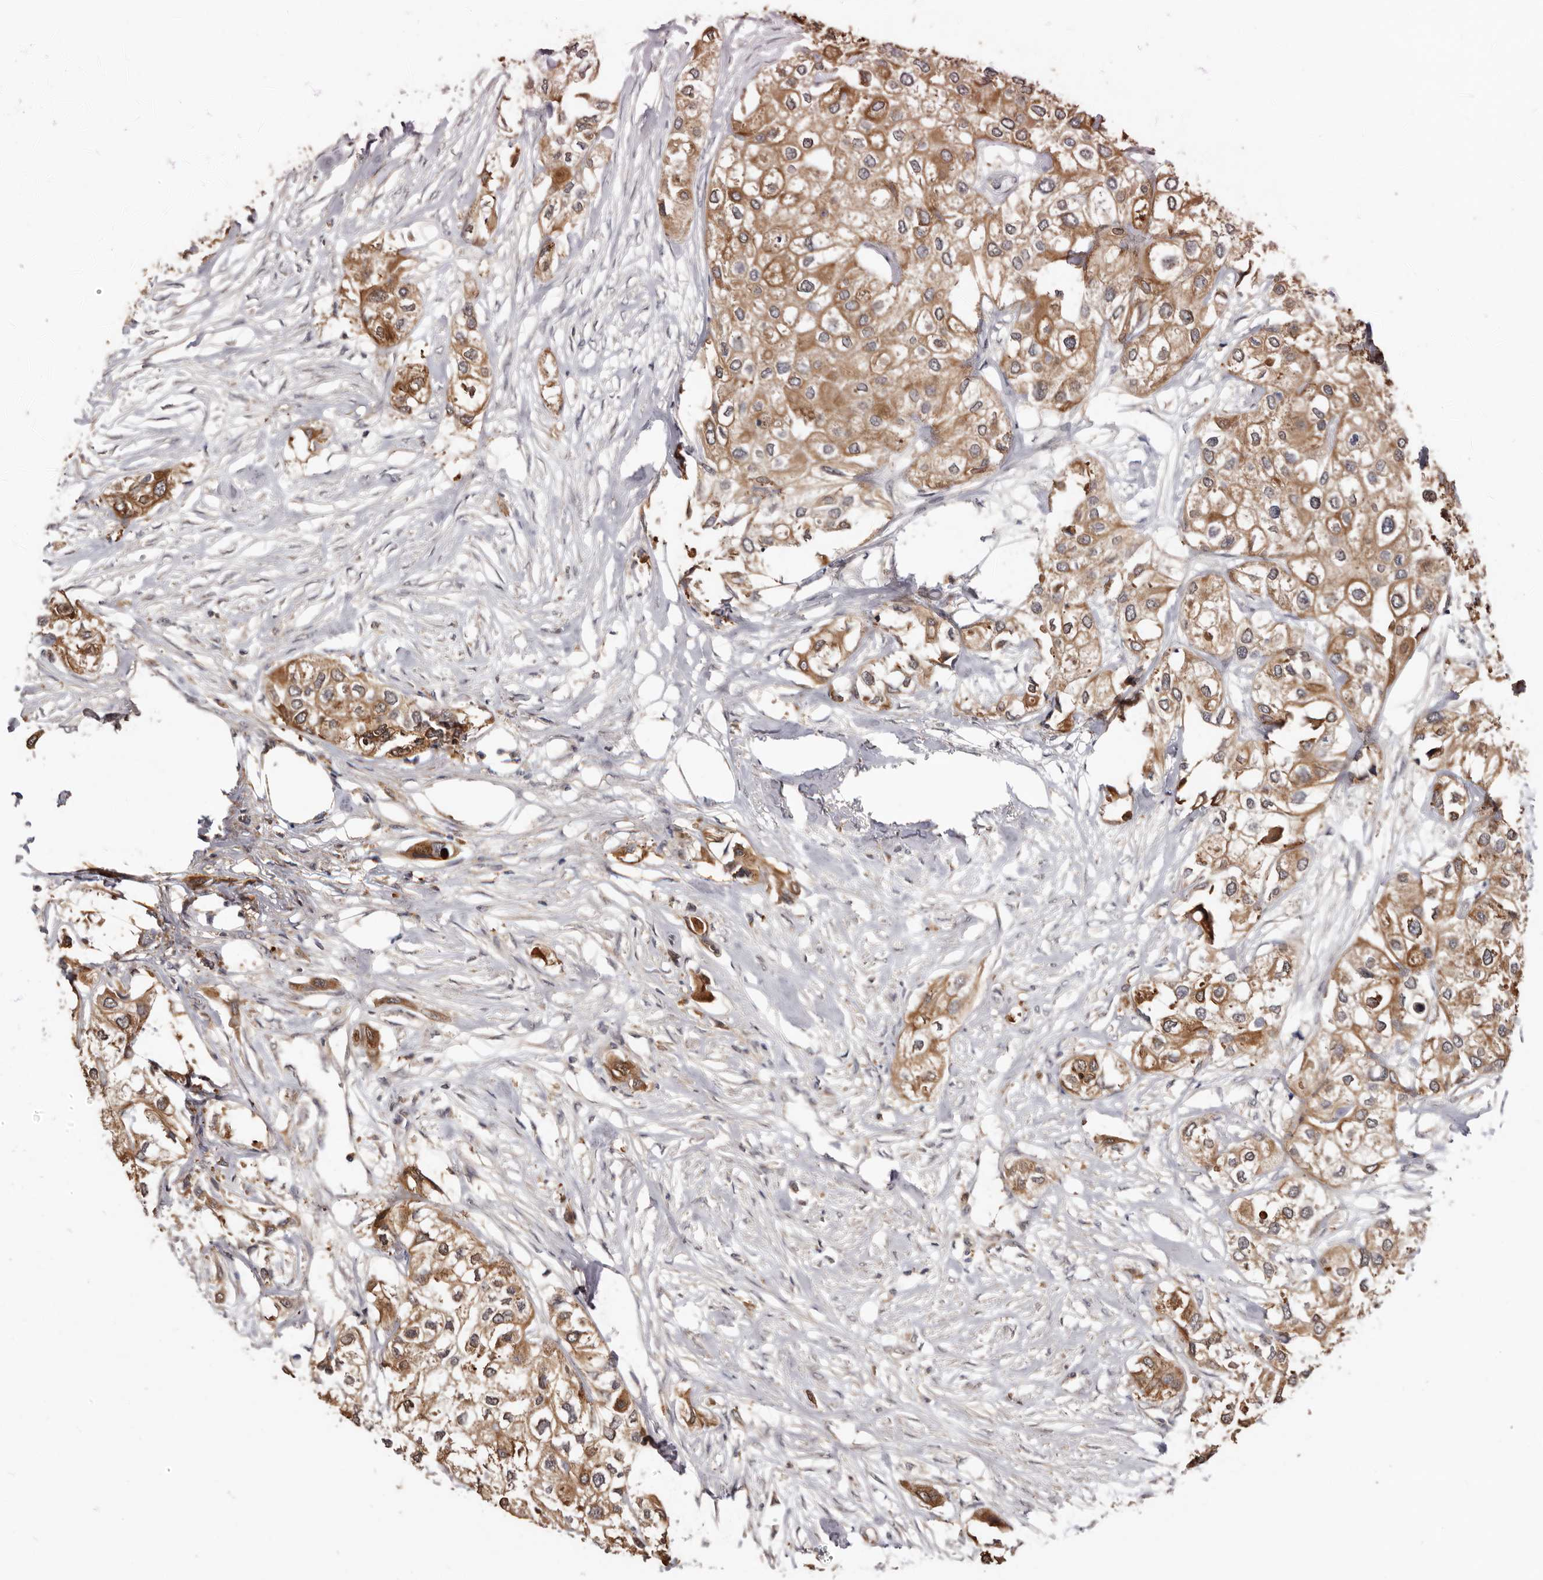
{"staining": {"intensity": "moderate", "quantity": ">75%", "location": "cytoplasmic/membranous"}, "tissue": "urothelial cancer", "cell_type": "Tumor cells", "image_type": "cancer", "snomed": [{"axis": "morphology", "description": "Urothelial carcinoma, High grade"}, {"axis": "topography", "description": "Urinary bladder"}], "caption": "DAB (3,3'-diaminobenzidine) immunohistochemical staining of human urothelial carcinoma (high-grade) displays moderate cytoplasmic/membranous protein expression in about >75% of tumor cells. (DAB IHC with brightfield microscopy, high magnification).", "gene": "RSPO2", "patient": {"sex": "male", "age": 64}}